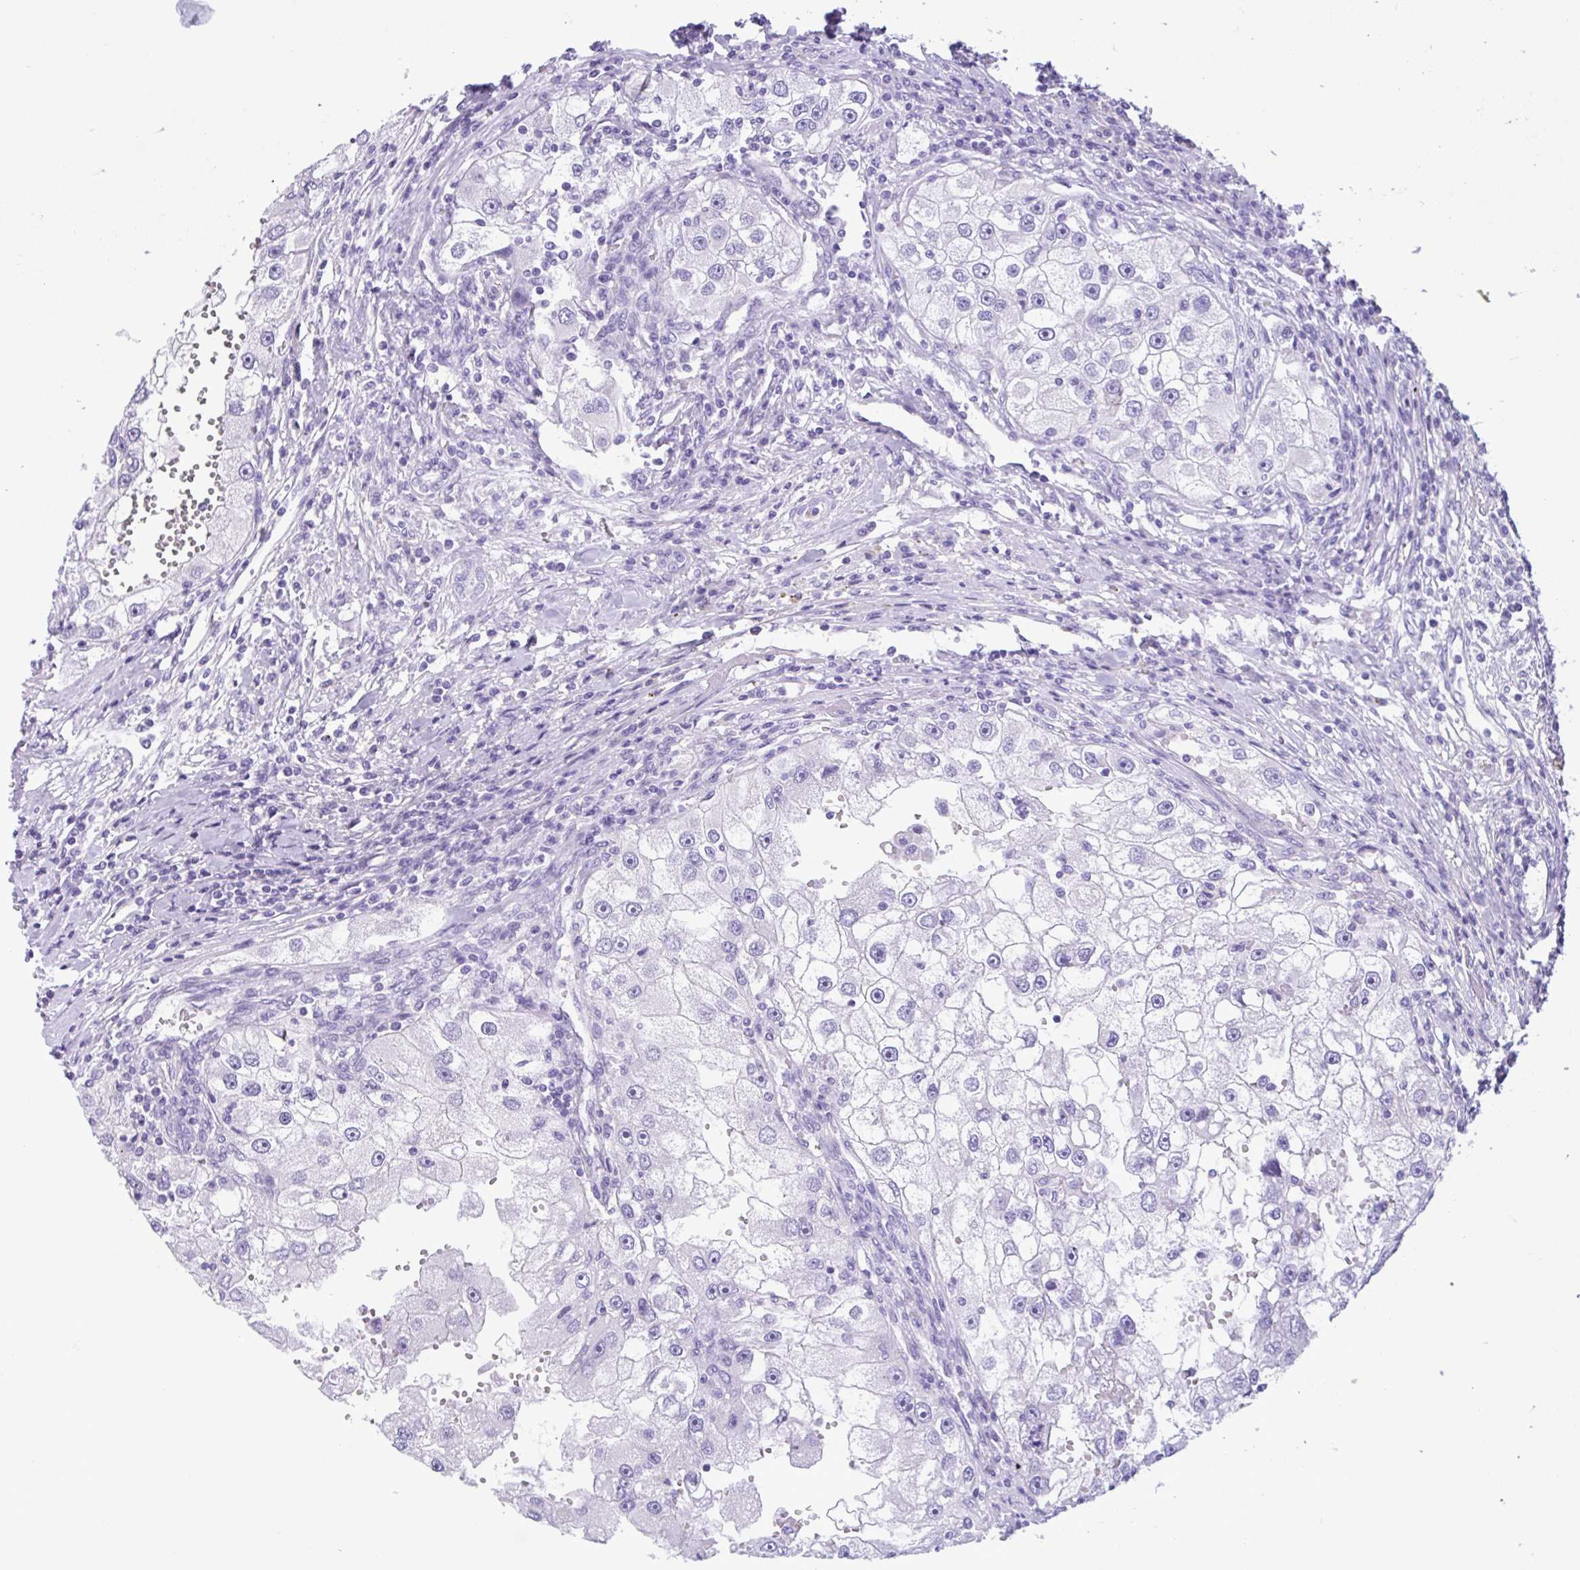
{"staining": {"intensity": "negative", "quantity": "none", "location": "none"}, "tissue": "renal cancer", "cell_type": "Tumor cells", "image_type": "cancer", "snomed": [{"axis": "morphology", "description": "Adenocarcinoma, NOS"}, {"axis": "topography", "description": "Kidney"}], "caption": "IHC photomicrograph of human renal adenocarcinoma stained for a protein (brown), which shows no staining in tumor cells.", "gene": "OR4N4", "patient": {"sex": "male", "age": 63}}